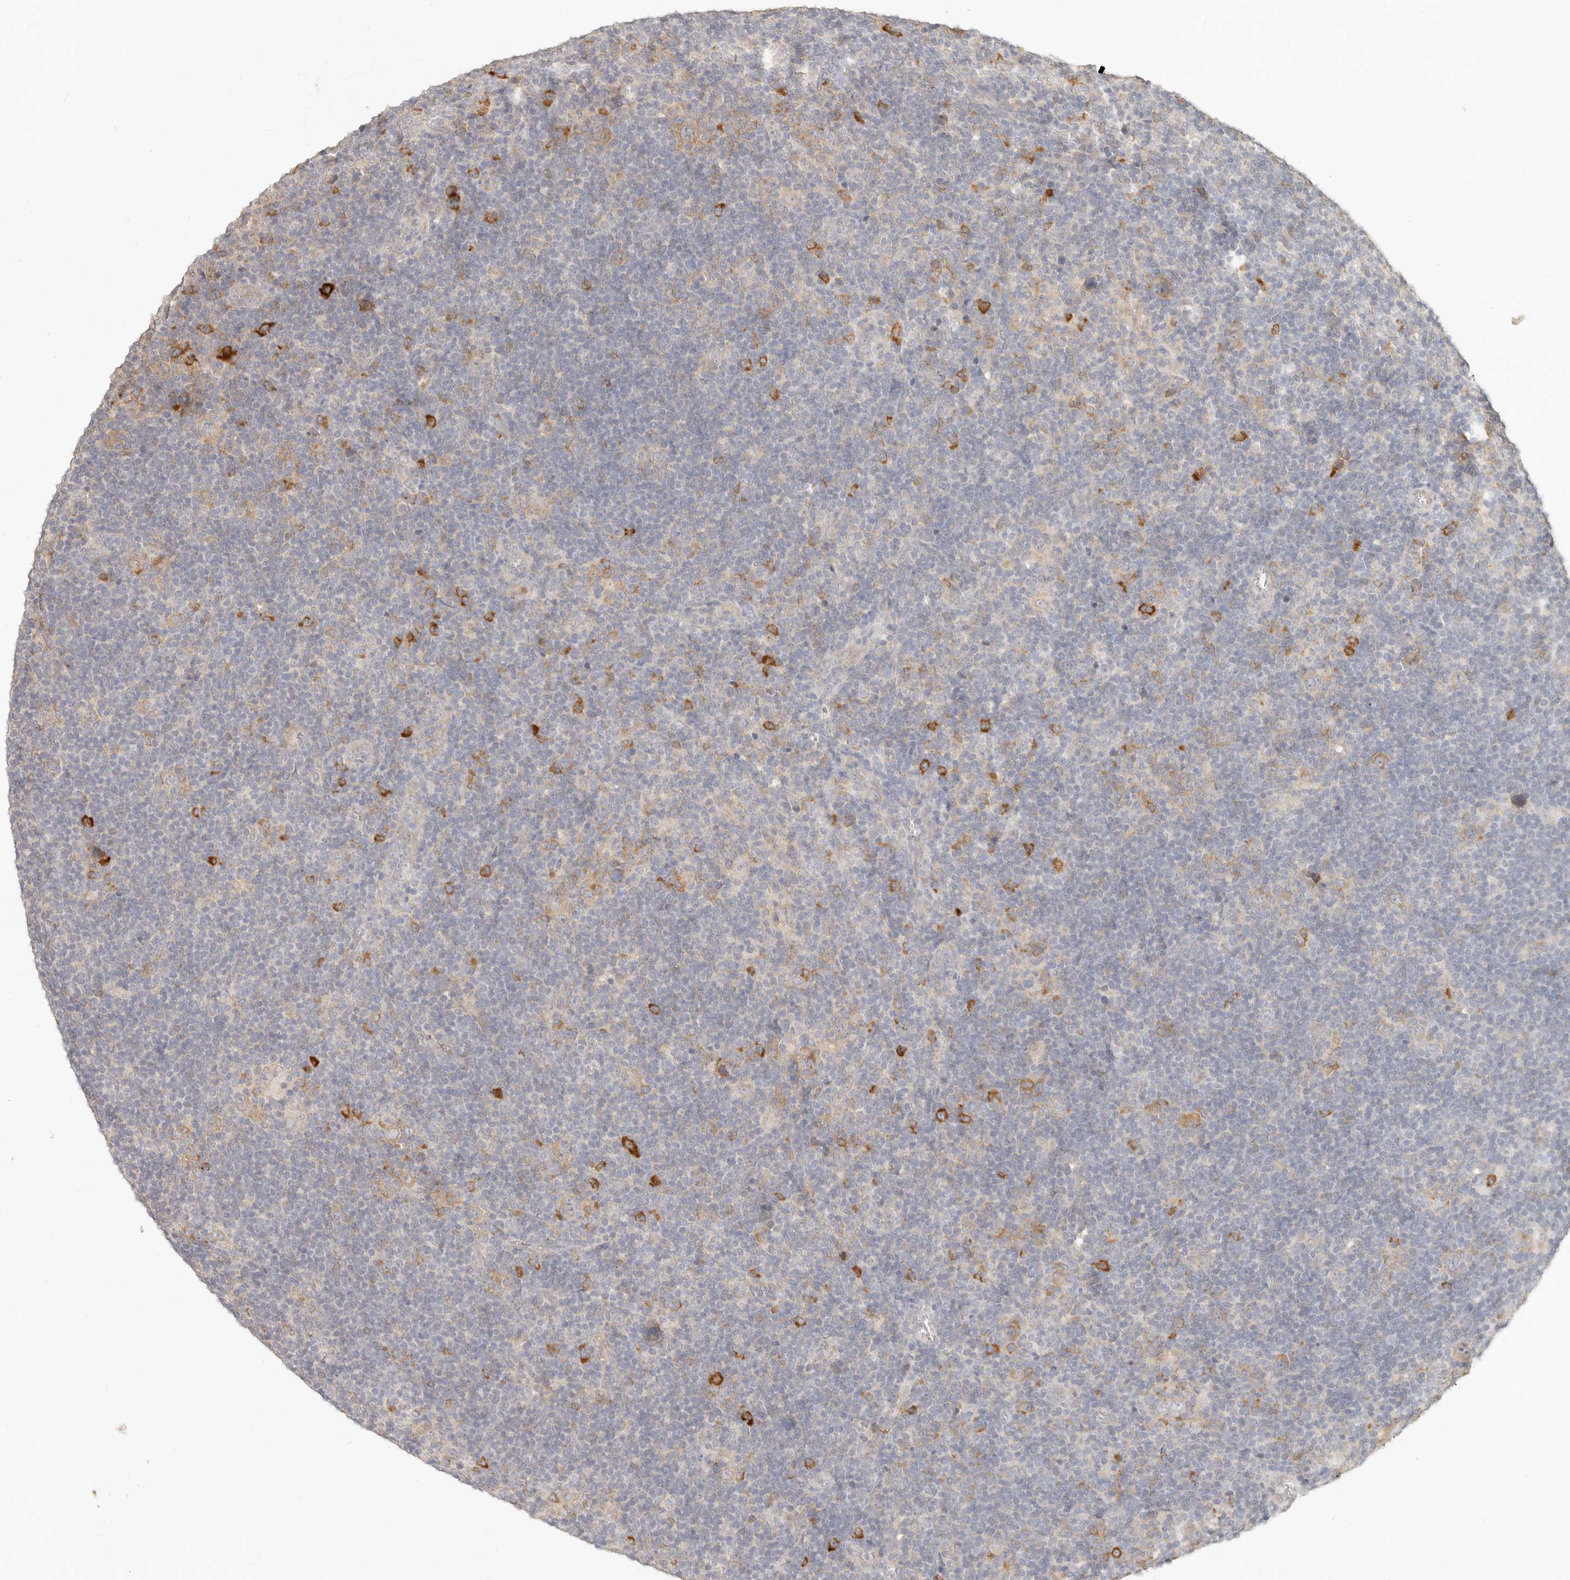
{"staining": {"intensity": "moderate", "quantity": ">75%", "location": "cytoplasmic/membranous"}, "tissue": "lymphoma", "cell_type": "Tumor cells", "image_type": "cancer", "snomed": [{"axis": "morphology", "description": "Hodgkin's disease, NOS"}, {"axis": "topography", "description": "Lymph node"}], "caption": "Immunohistochemistry photomicrograph of human Hodgkin's disease stained for a protein (brown), which shows medium levels of moderate cytoplasmic/membranous positivity in approximately >75% of tumor cells.", "gene": "PABPC4", "patient": {"sex": "female", "age": 57}}